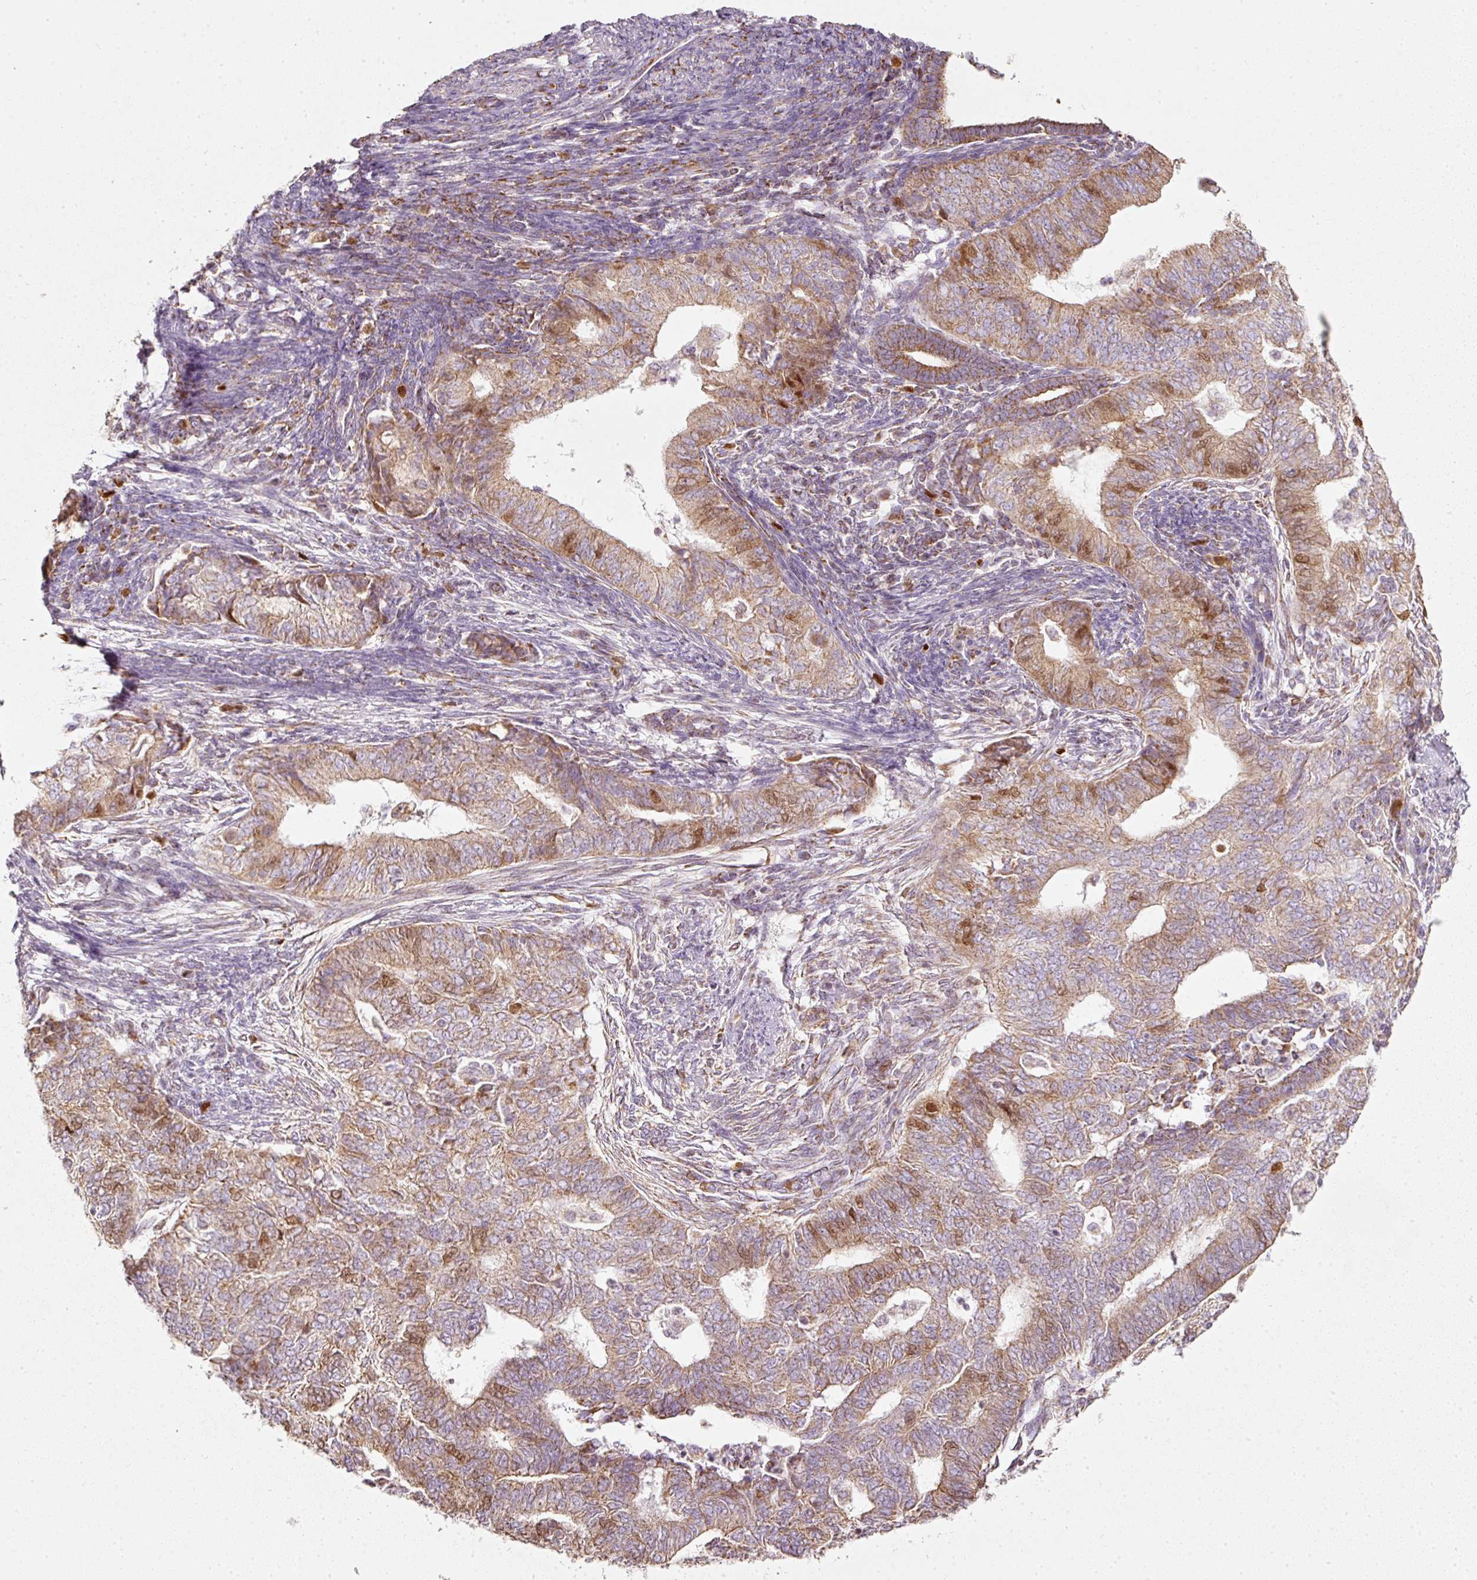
{"staining": {"intensity": "moderate", "quantity": ">75%", "location": "cytoplasmic/membranous,nuclear"}, "tissue": "endometrial cancer", "cell_type": "Tumor cells", "image_type": "cancer", "snomed": [{"axis": "morphology", "description": "Adenocarcinoma, NOS"}, {"axis": "topography", "description": "Endometrium"}], "caption": "Human endometrial cancer (adenocarcinoma) stained with a protein marker exhibits moderate staining in tumor cells.", "gene": "DUT", "patient": {"sex": "female", "age": 62}}